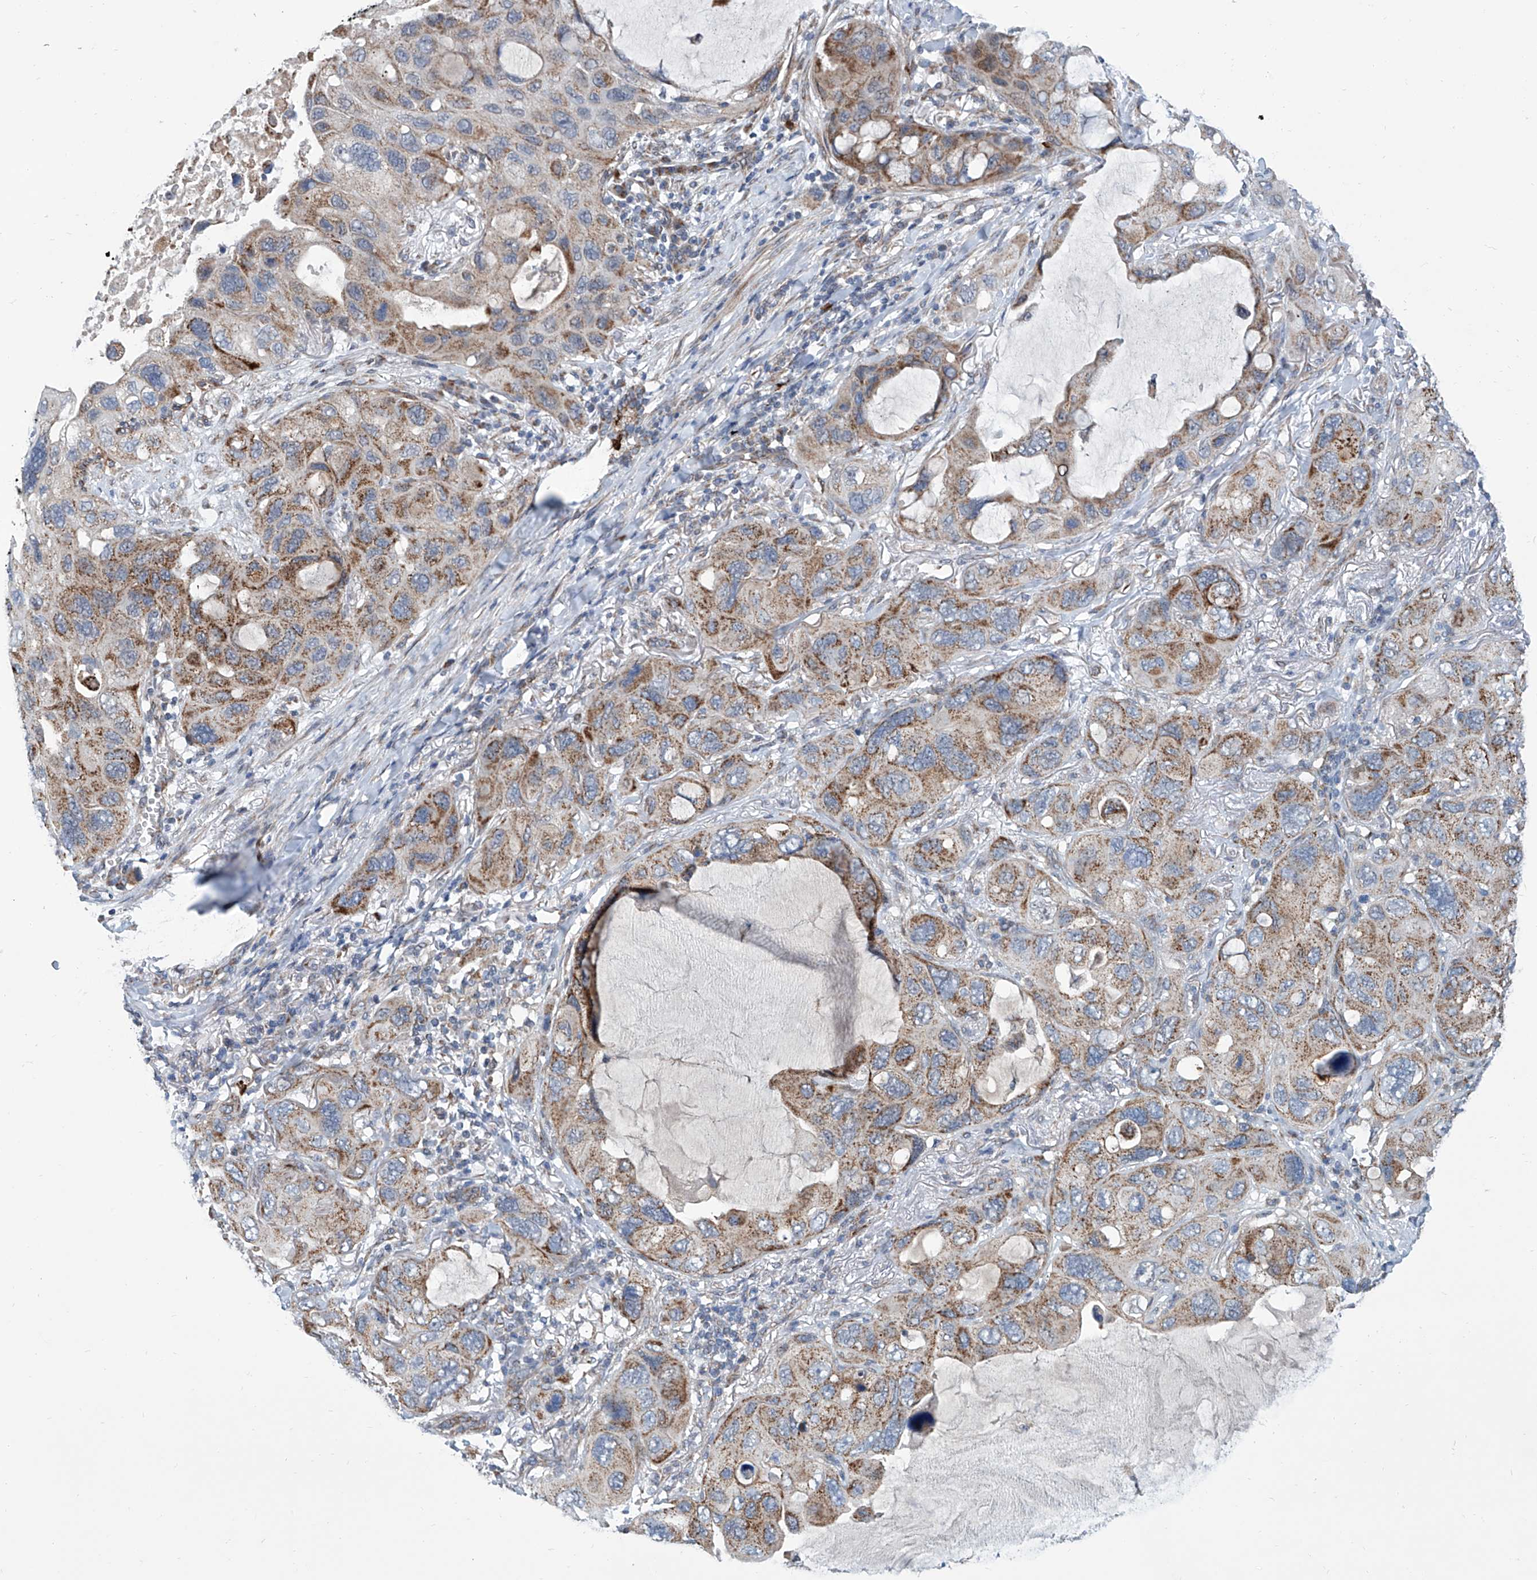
{"staining": {"intensity": "moderate", "quantity": ">75%", "location": "cytoplasmic/membranous"}, "tissue": "lung cancer", "cell_type": "Tumor cells", "image_type": "cancer", "snomed": [{"axis": "morphology", "description": "Squamous cell carcinoma, NOS"}, {"axis": "topography", "description": "Lung"}], "caption": "An immunohistochemistry (IHC) image of neoplastic tissue is shown. Protein staining in brown shows moderate cytoplasmic/membranous positivity in lung squamous cell carcinoma within tumor cells.", "gene": "USP48", "patient": {"sex": "female", "age": 73}}